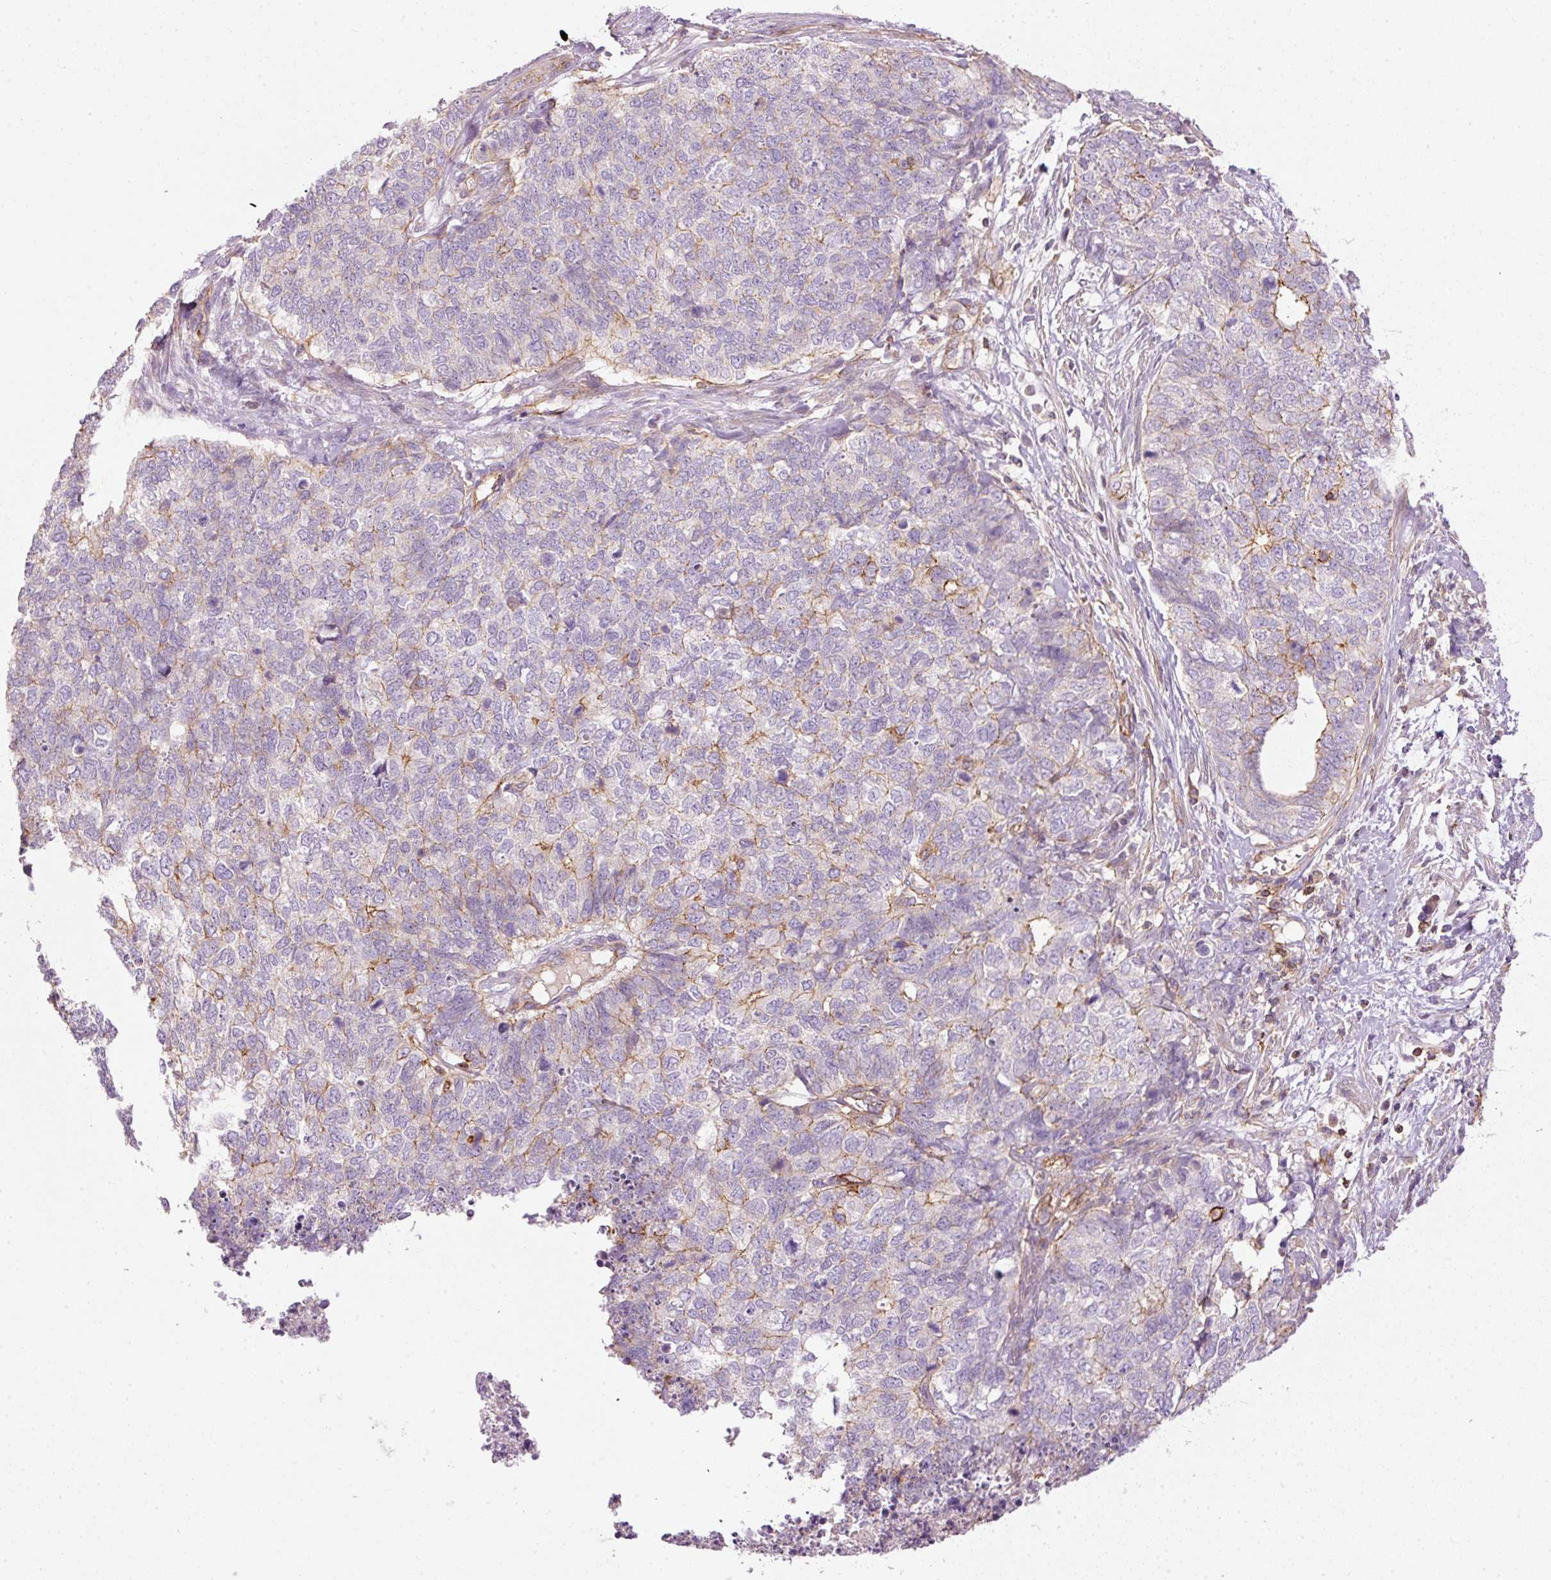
{"staining": {"intensity": "moderate", "quantity": "<25%", "location": "cytoplasmic/membranous"}, "tissue": "cervical cancer", "cell_type": "Tumor cells", "image_type": "cancer", "snomed": [{"axis": "morphology", "description": "Squamous cell carcinoma, NOS"}, {"axis": "topography", "description": "Cervix"}], "caption": "This is an image of immunohistochemistry staining of cervical cancer, which shows moderate positivity in the cytoplasmic/membranous of tumor cells.", "gene": "SIPA1", "patient": {"sex": "female", "age": 63}}